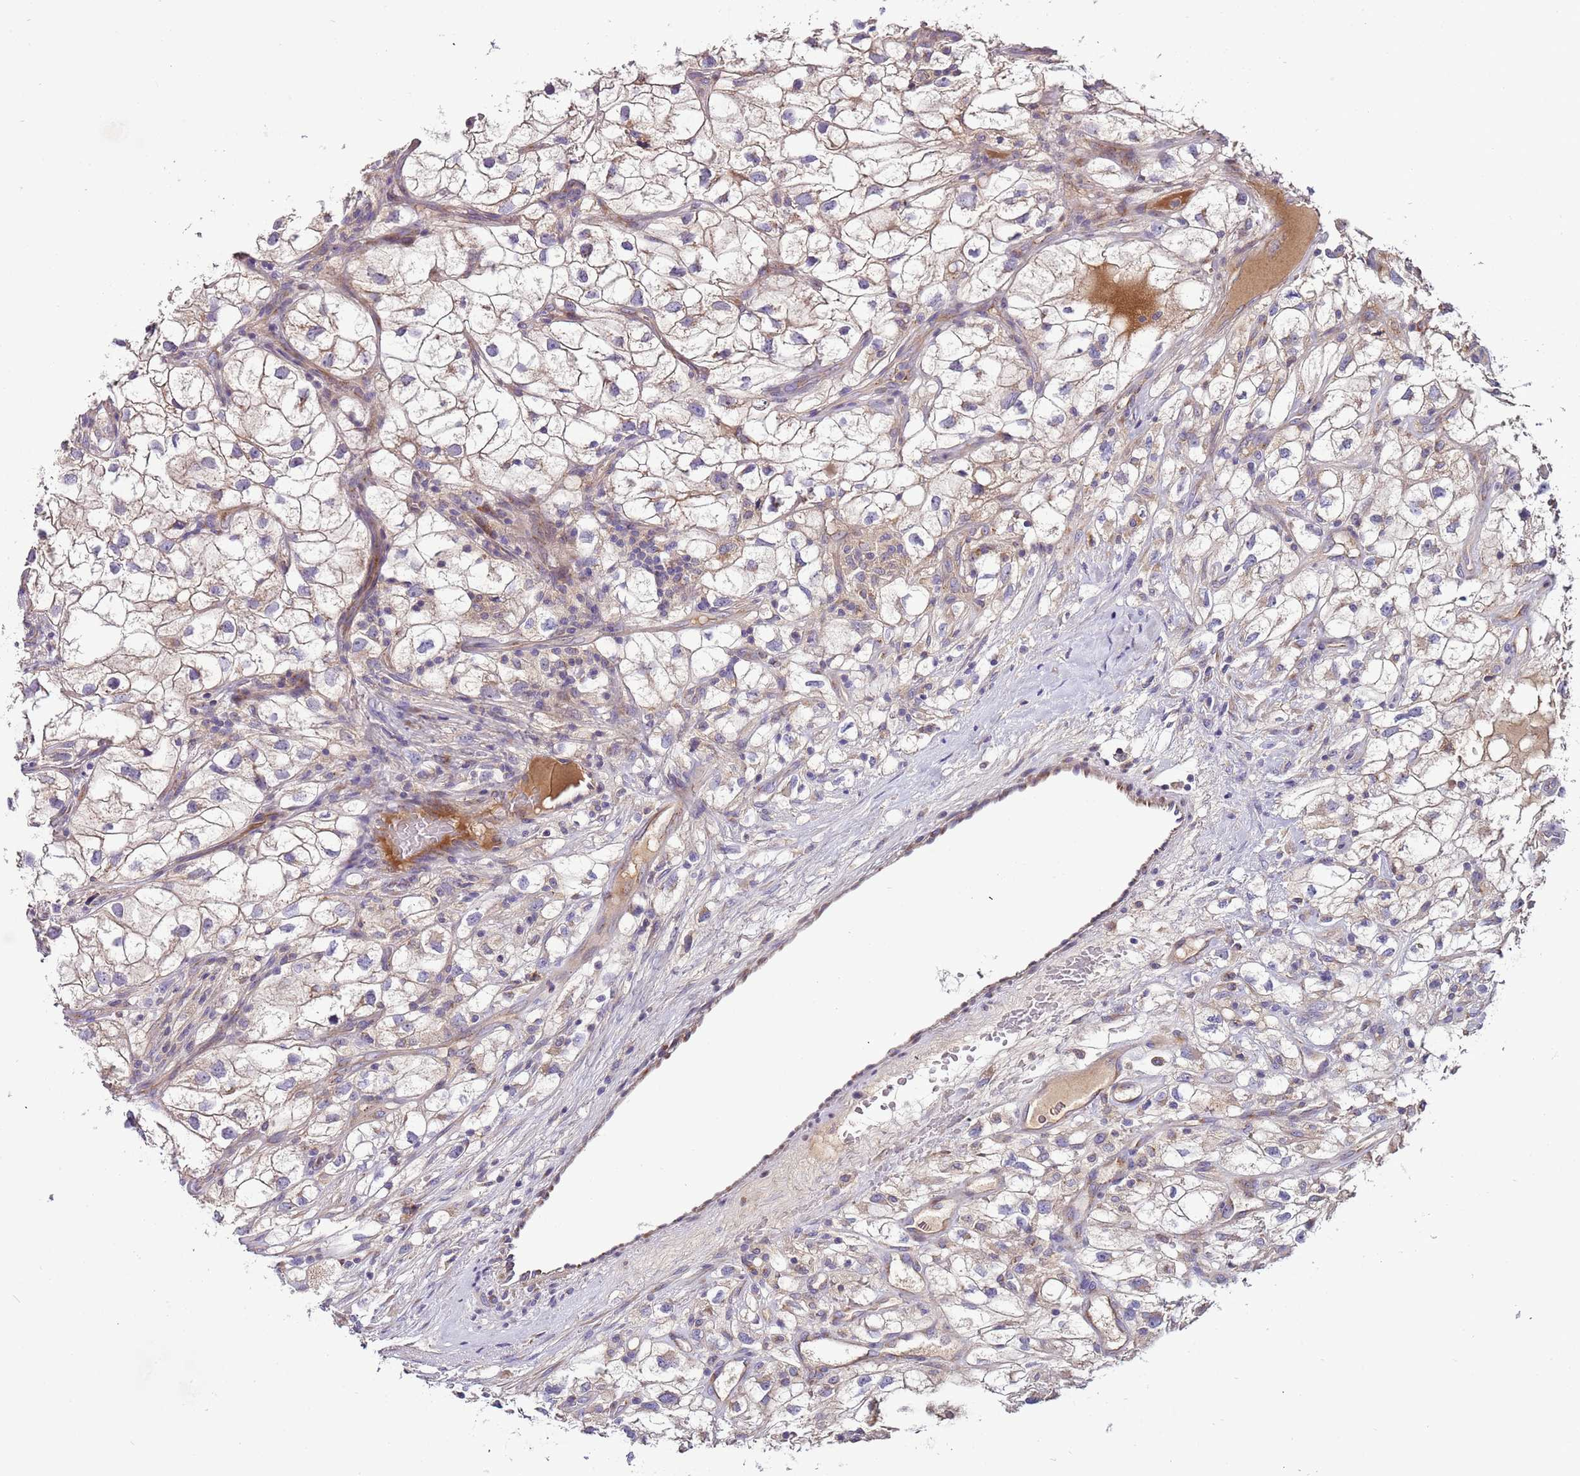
{"staining": {"intensity": "weak", "quantity": "25%-75%", "location": "cytoplasmic/membranous"}, "tissue": "renal cancer", "cell_type": "Tumor cells", "image_type": "cancer", "snomed": [{"axis": "morphology", "description": "Adenocarcinoma, NOS"}, {"axis": "topography", "description": "Kidney"}], "caption": "Immunohistochemistry (DAB) staining of renal cancer demonstrates weak cytoplasmic/membranous protein staining in approximately 25%-75% of tumor cells.", "gene": "FAM20A", "patient": {"sex": "male", "age": 59}}